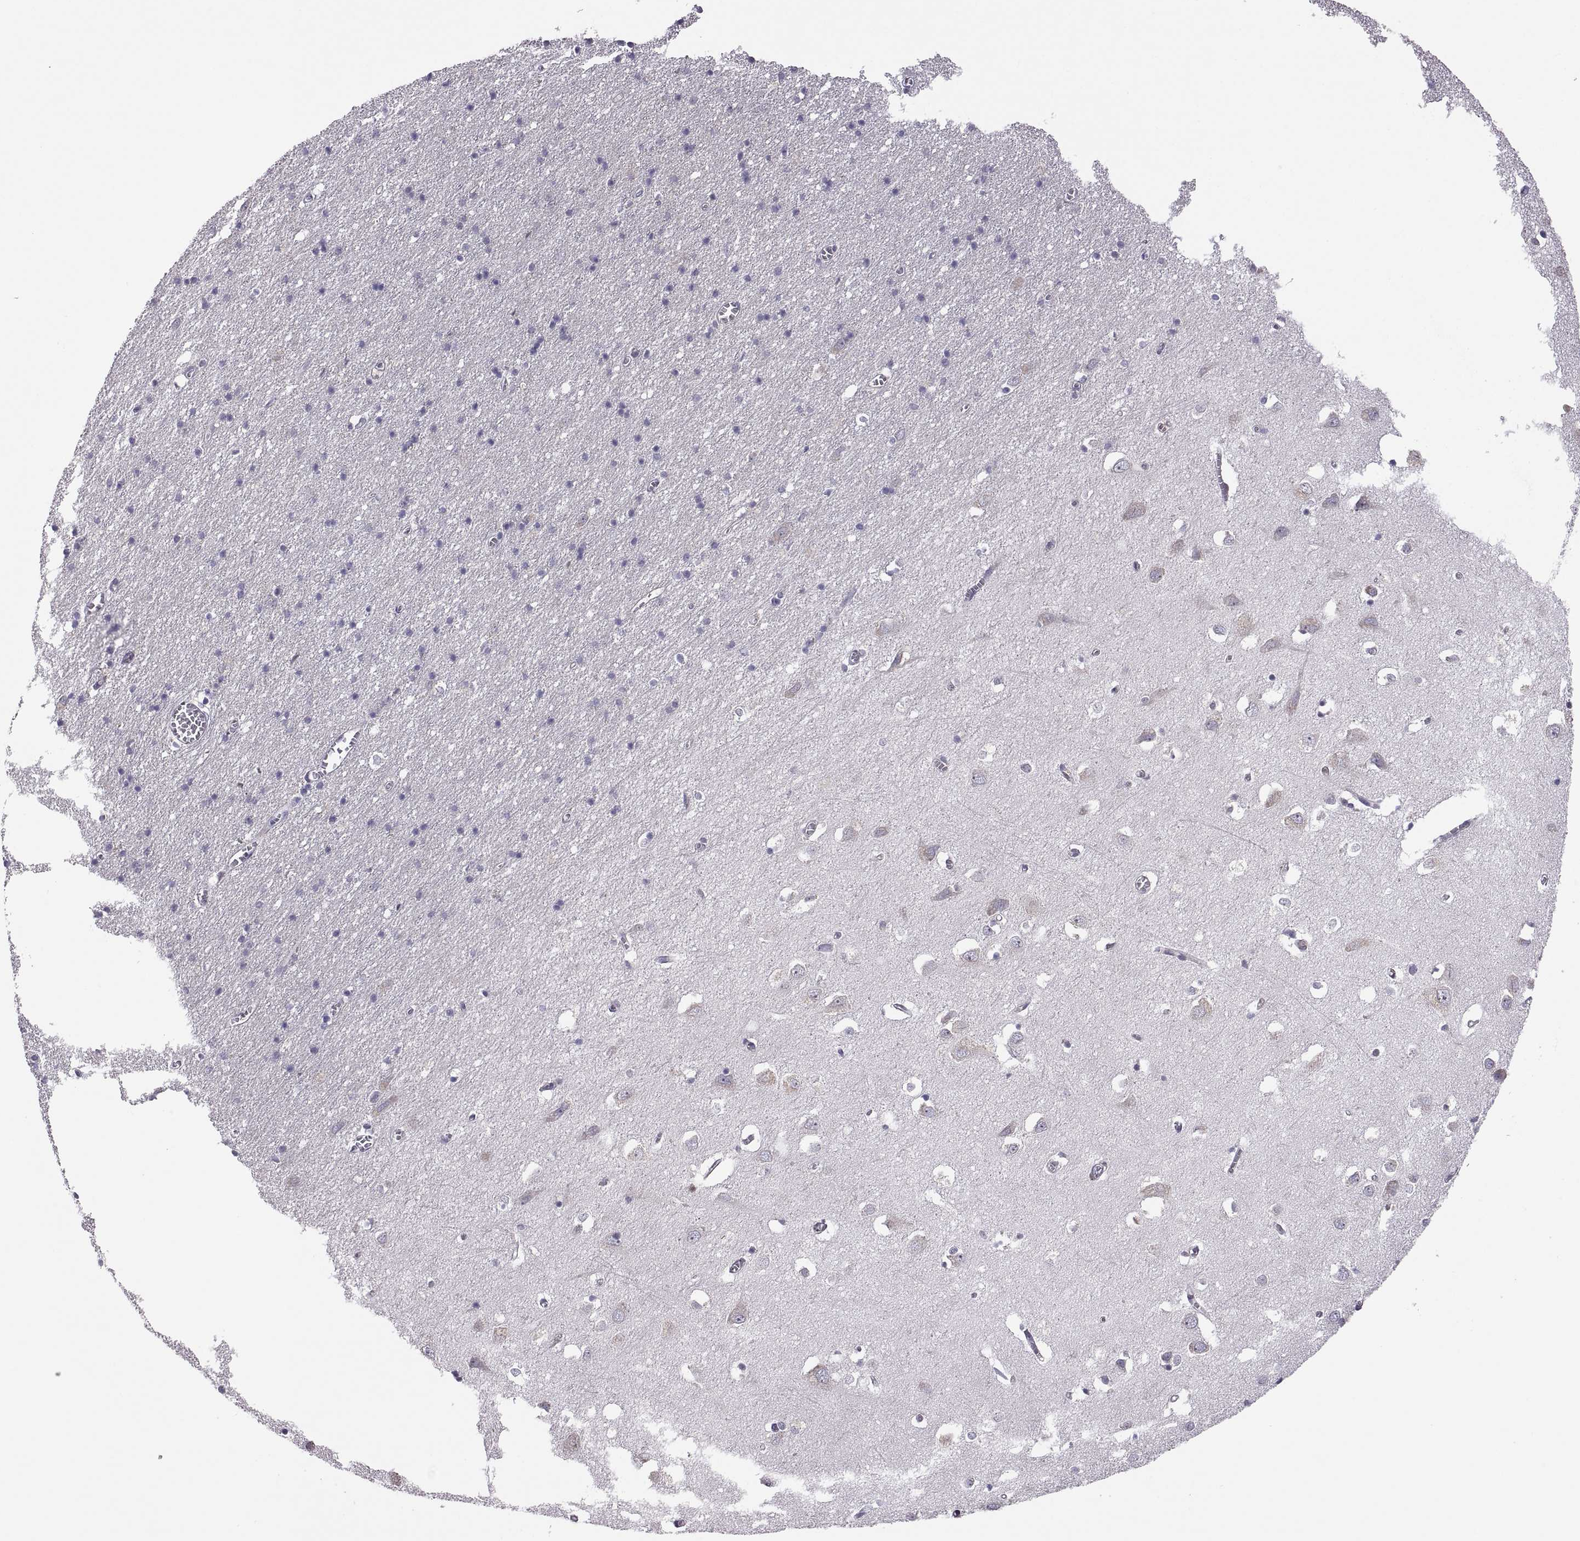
{"staining": {"intensity": "negative", "quantity": "none", "location": "none"}, "tissue": "cerebral cortex", "cell_type": "Endothelial cells", "image_type": "normal", "snomed": [{"axis": "morphology", "description": "Normal tissue, NOS"}, {"axis": "topography", "description": "Cerebral cortex"}], "caption": "This histopathology image is of normal cerebral cortex stained with immunohistochemistry (IHC) to label a protein in brown with the nuclei are counter-stained blue. There is no positivity in endothelial cells. (Immunohistochemistry, brightfield microscopy, high magnification).", "gene": "SPATA32", "patient": {"sex": "male", "age": 70}}